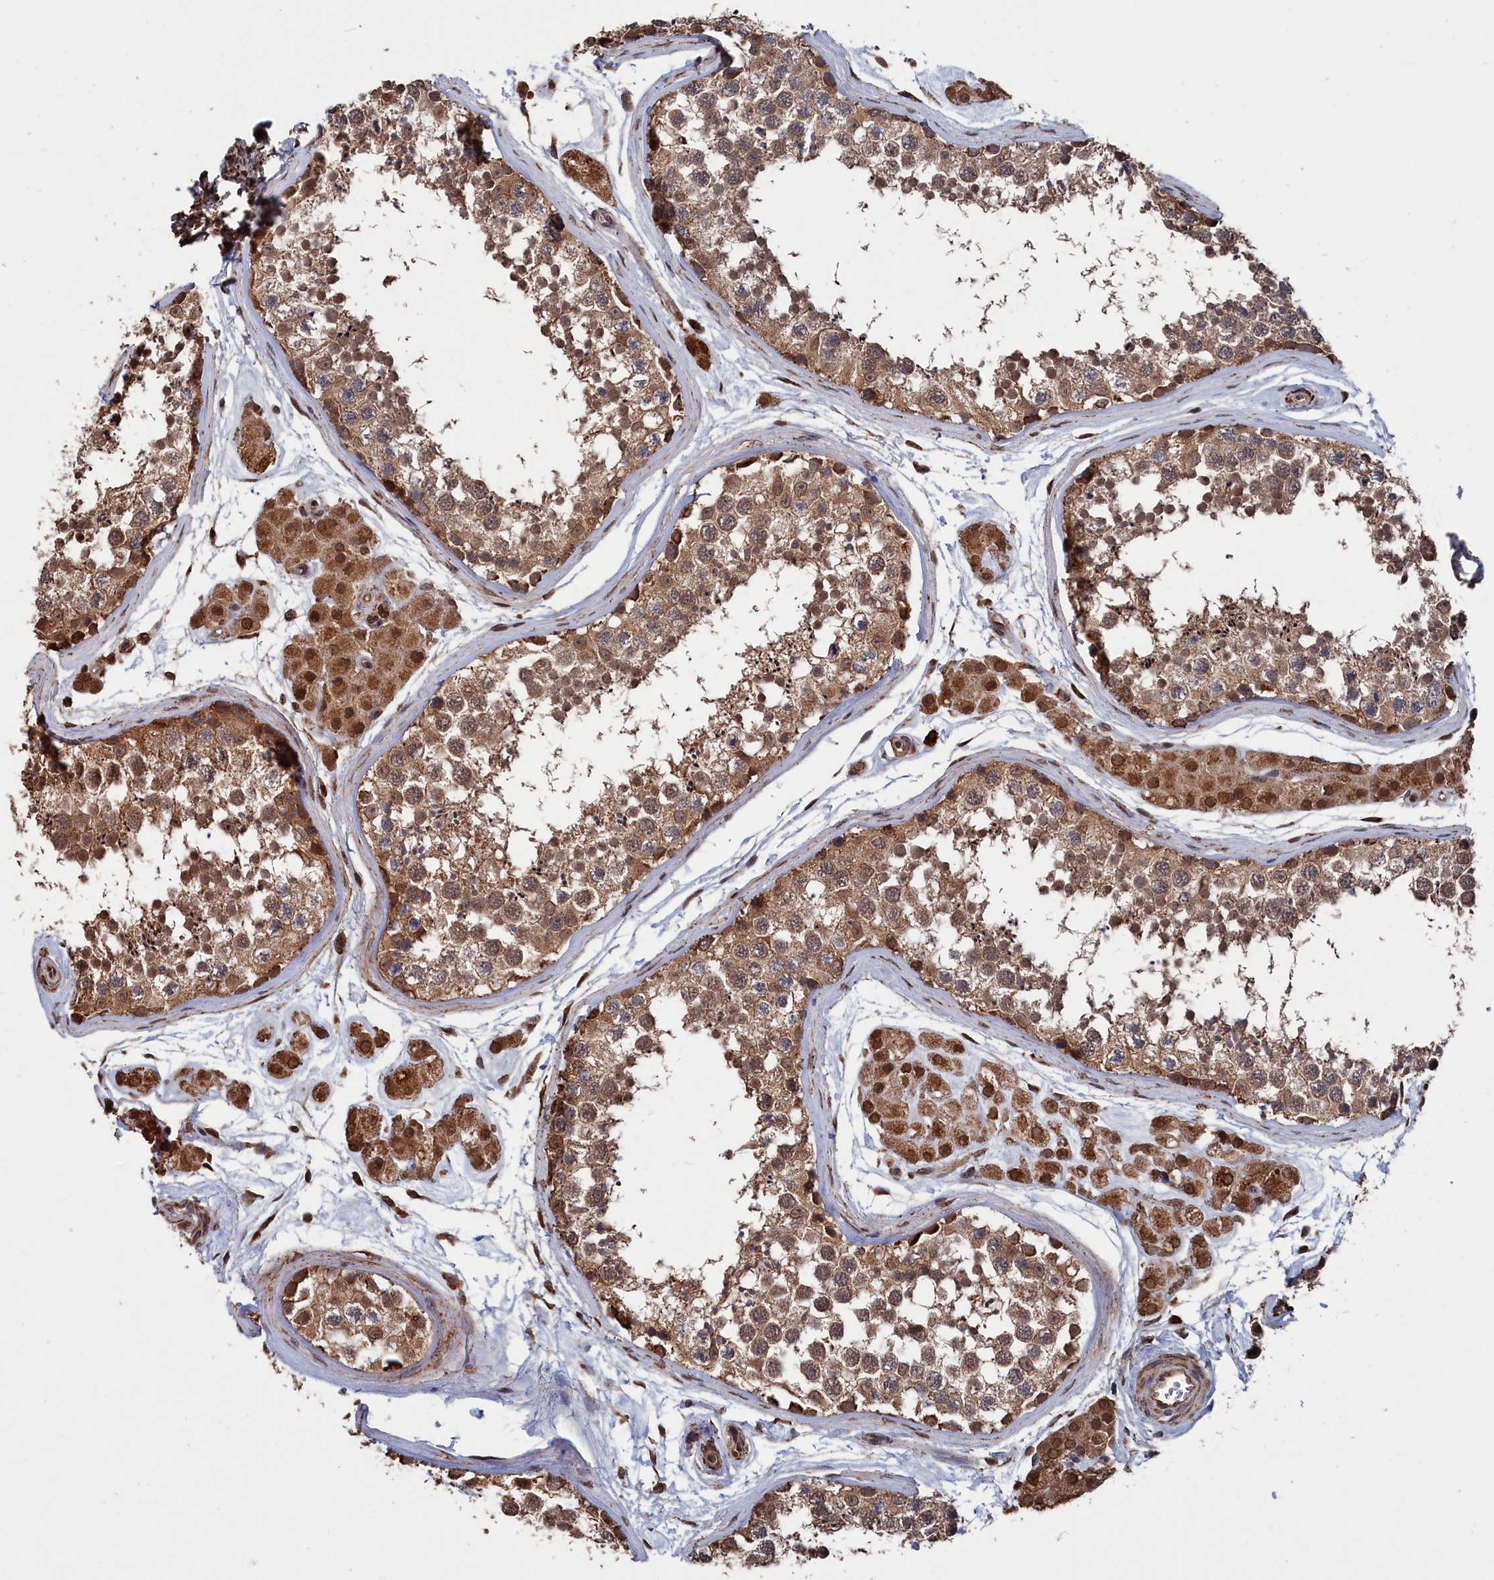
{"staining": {"intensity": "moderate", "quantity": ">75%", "location": "cytoplasmic/membranous"}, "tissue": "testis", "cell_type": "Cells in seminiferous ducts", "image_type": "normal", "snomed": [{"axis": "morphology", "description": "Normal tissue, NOS"}, {"axis": "topography", "description": "Testis"}], "caption": "An image of human testis stained for a protein reveals moderate cytoplasmic/membranous brown staining in cells in seminiferous ducts. (IHC, brightfield microscopy, high magnification).", "gene": "PDE12", "patient": {"sex": "male", "age": 56}}